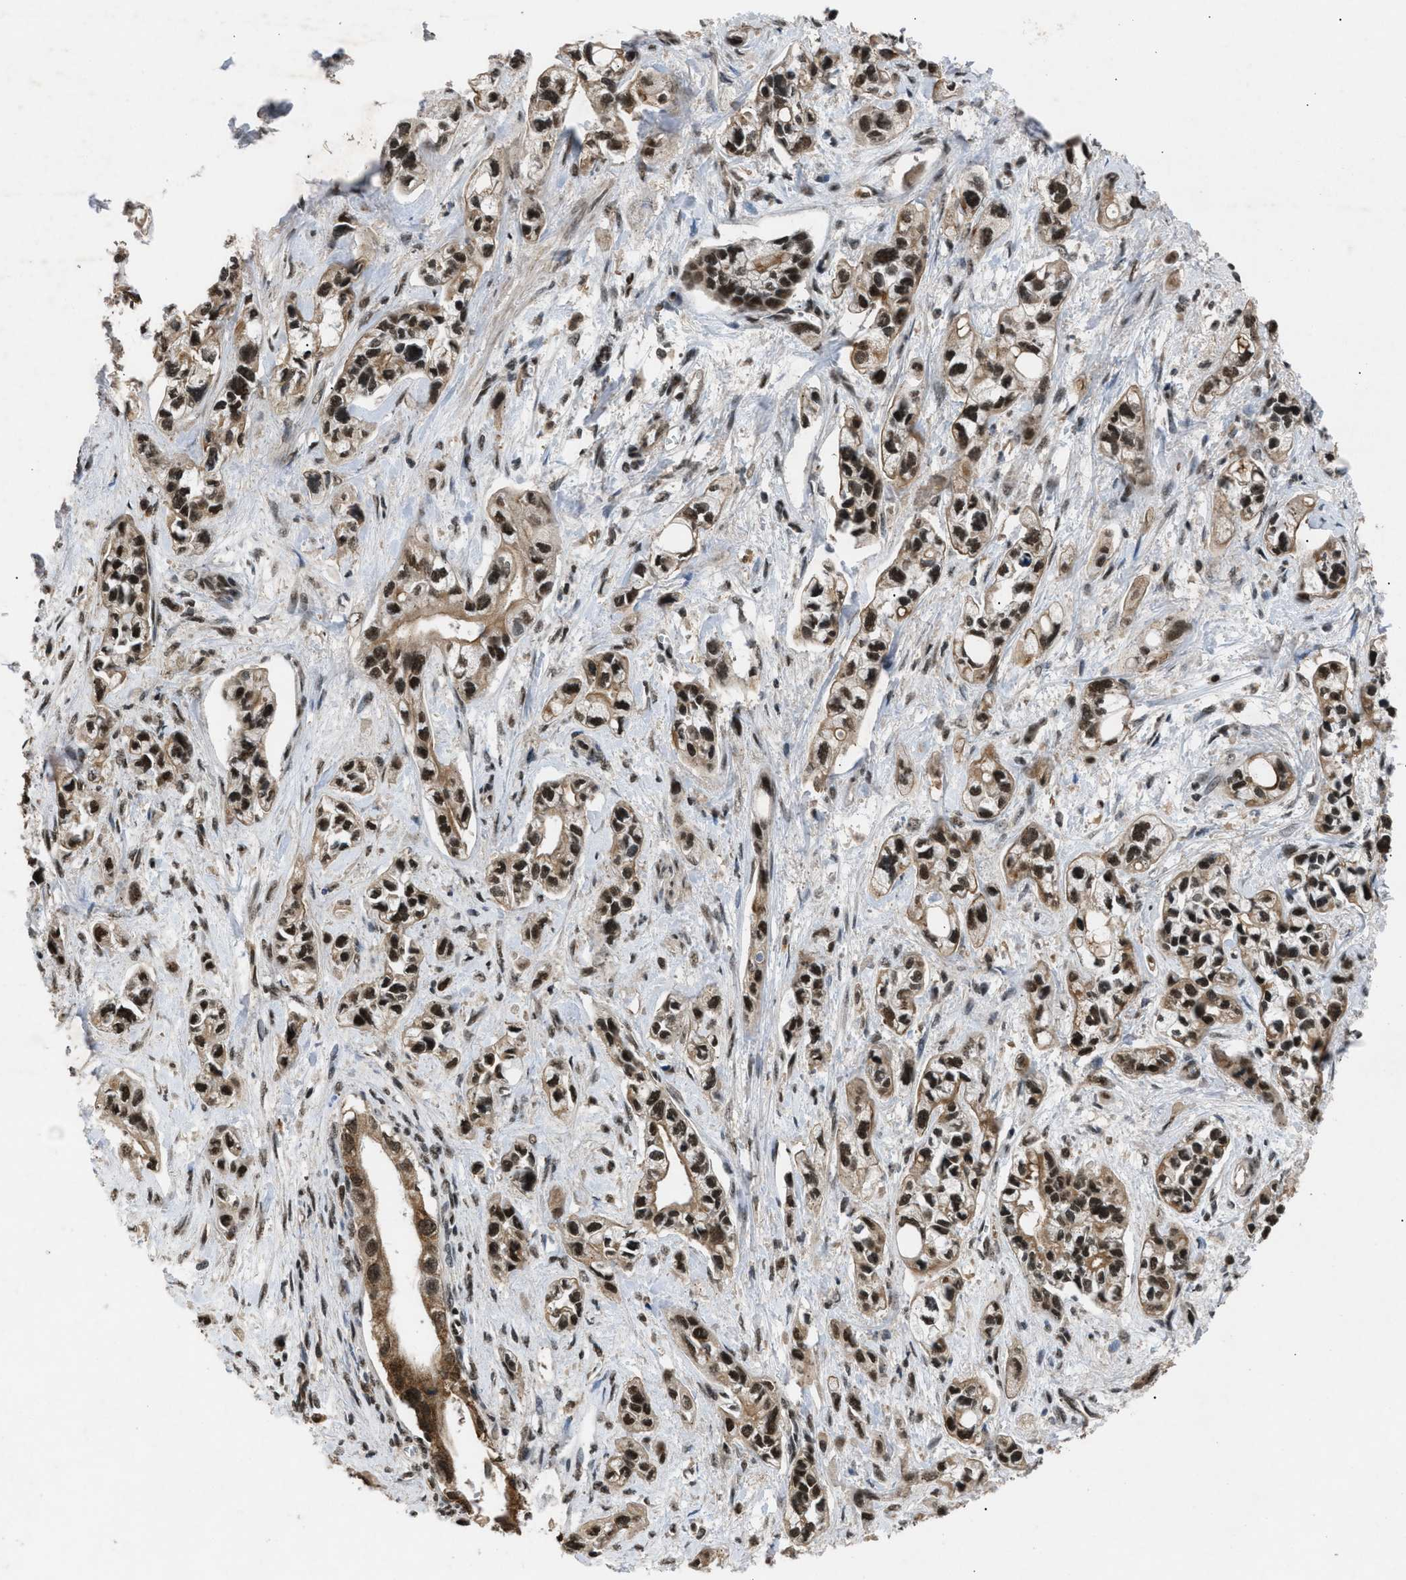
{"staining": {"intensity": "strong", "quantity": ">75%", "location": "cytoplasmic/membranous,nuclear"}, "tissue": "pancreatic cancer", "cell_type": "Tumor cells", "image_type": "cancer", "snomed": [{"axis": "morphology", "description": "Adenocarcinoma, NOS"}, {"axis": "topography", "description": "Pancreas"}], "caption": "Protein positivity by IHC reveals strong cytoplasmic/membranous and nuclear positivity in about >75% of tumor cells in adenocarcinoma (pancreatic).", "gene": "RBM5", "patient": {"sex": "male", "age": 74}}